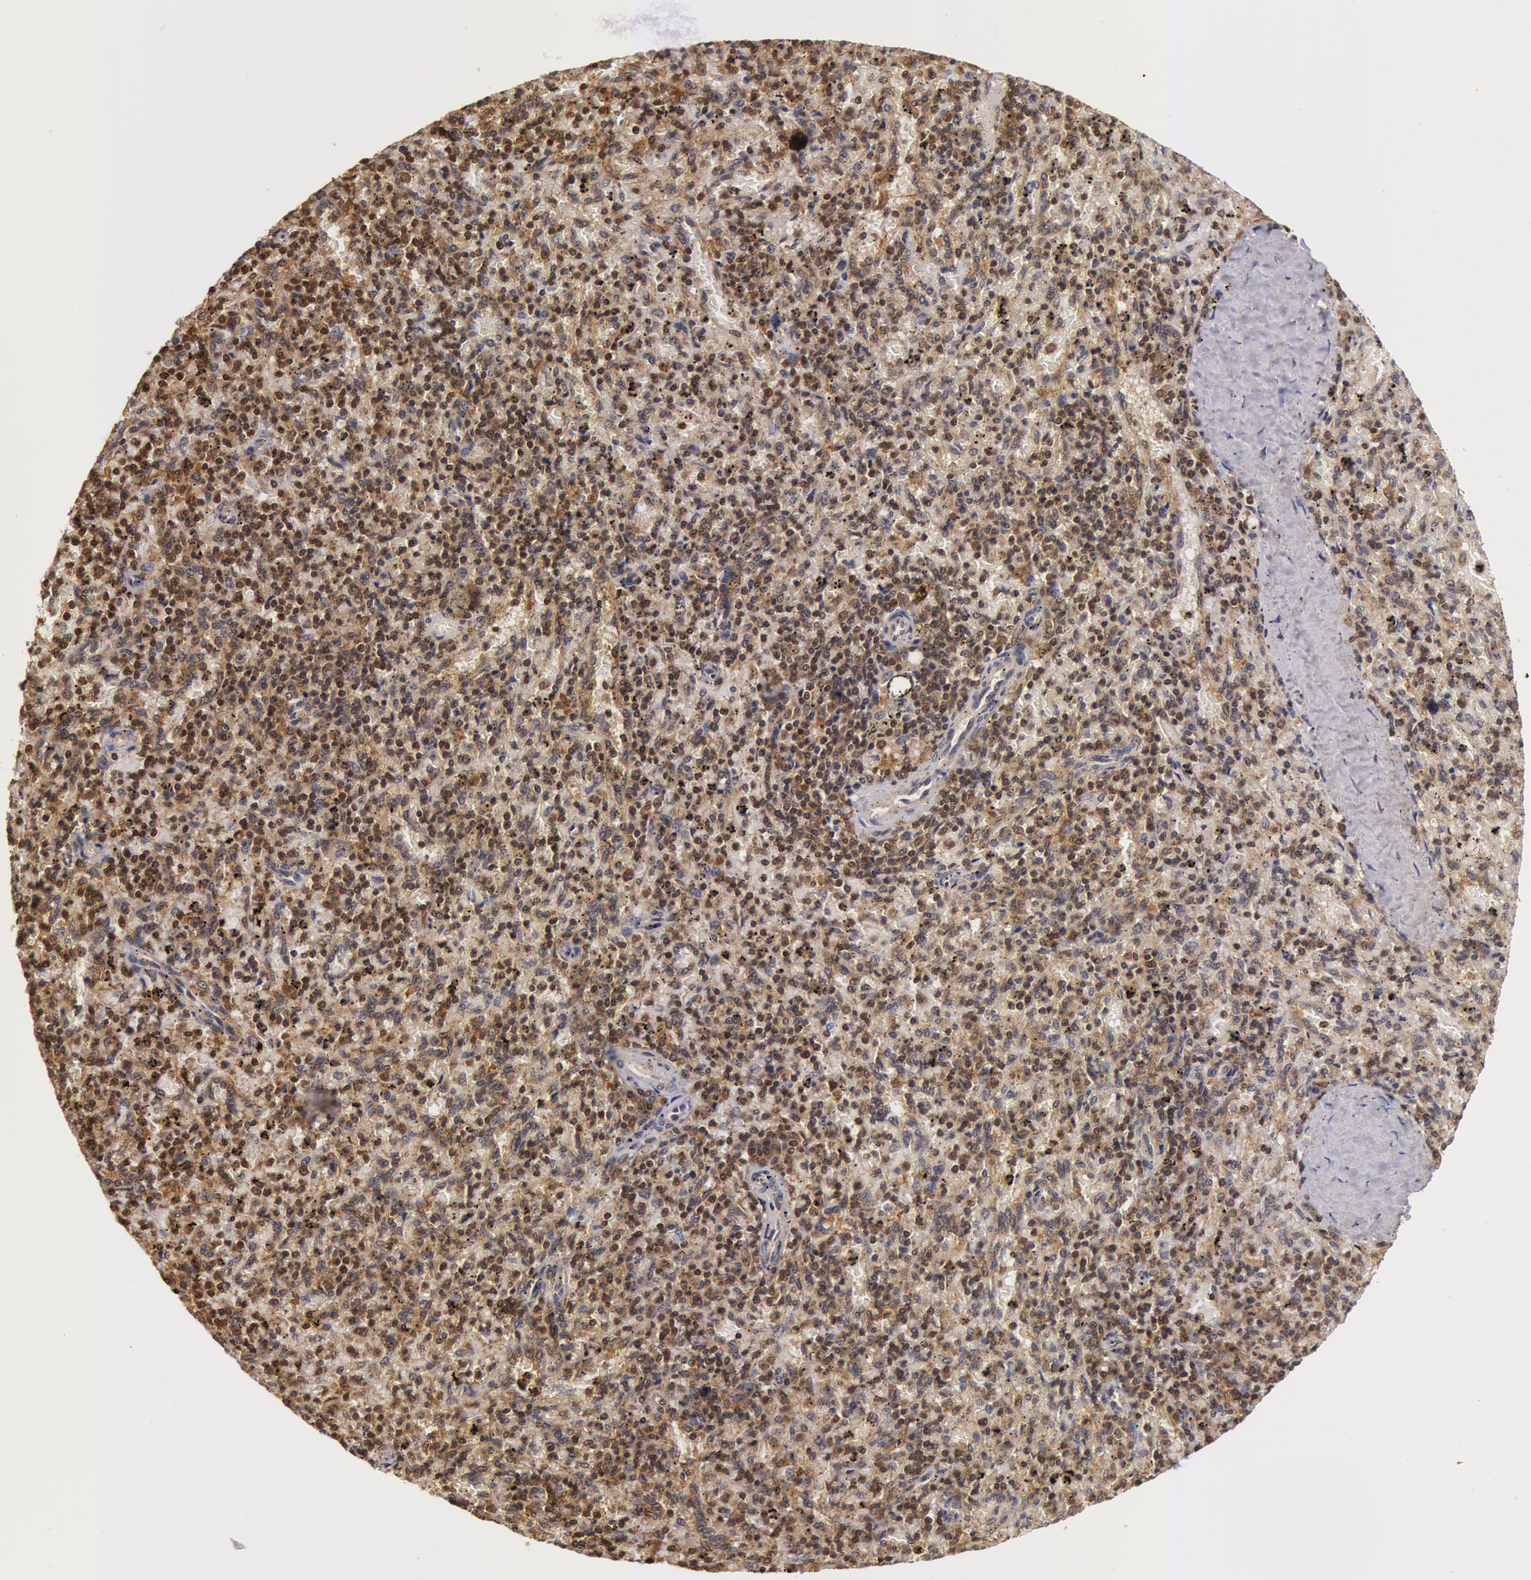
{"staining": {"intensity": "weak", "quantity": "25%-75%", "location": "nuclear"}, "tissue": "spleen", "cell_type": "Cells in red pulp", "image_type": "normal", "snomed": [{"axis": "morphology", "description": "Normal tissue, NOS"}, {"axis": "topography", "description": "Spleen"}], "caption": "Human spleen stained for a protein (brown) demonstrates weak nuclear positive positivity in approximately 25%-75% of cells in red pulp.", "gene": "ZNF350", "patient": {"sex": "female", "age": 43}}